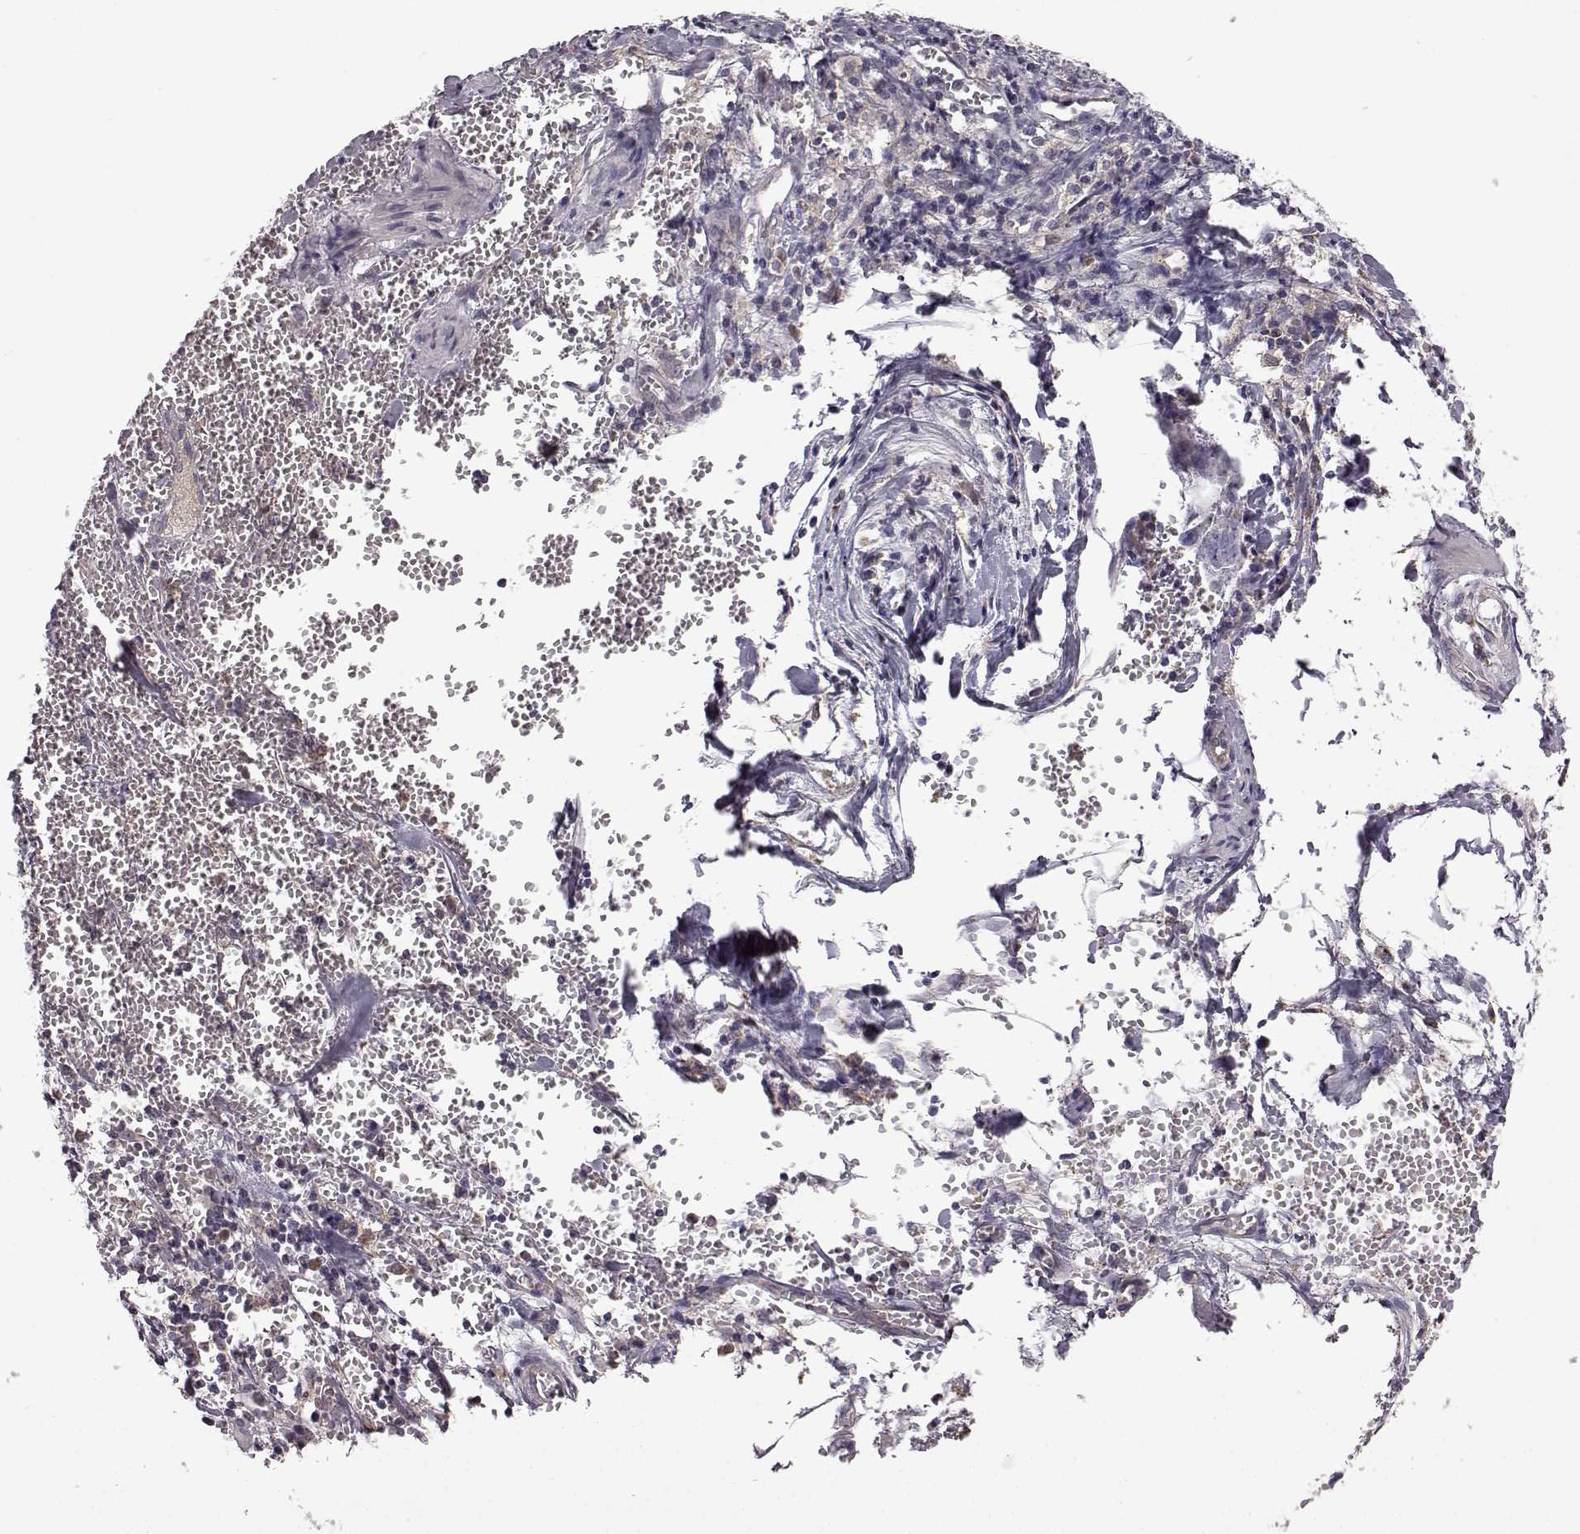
{"staining": {"intensity": "negative", "quantity": "none", "location": "none"}, "tissue": "ovarian cancer", "cell_type": "Tumor cells", "image_type": "cancer", "snomed": [{"axis": "morphology", "description": "Carcinoma, endometroid"}, {"axis": "topography", "description": "Ovary"}], "caption": "This is an IHC image of ovarian endometroid carcinoma. There is no positivity in tumor cells.", "gene": "B3GNT6", "patient": {"sex": "female", "age": 78}}